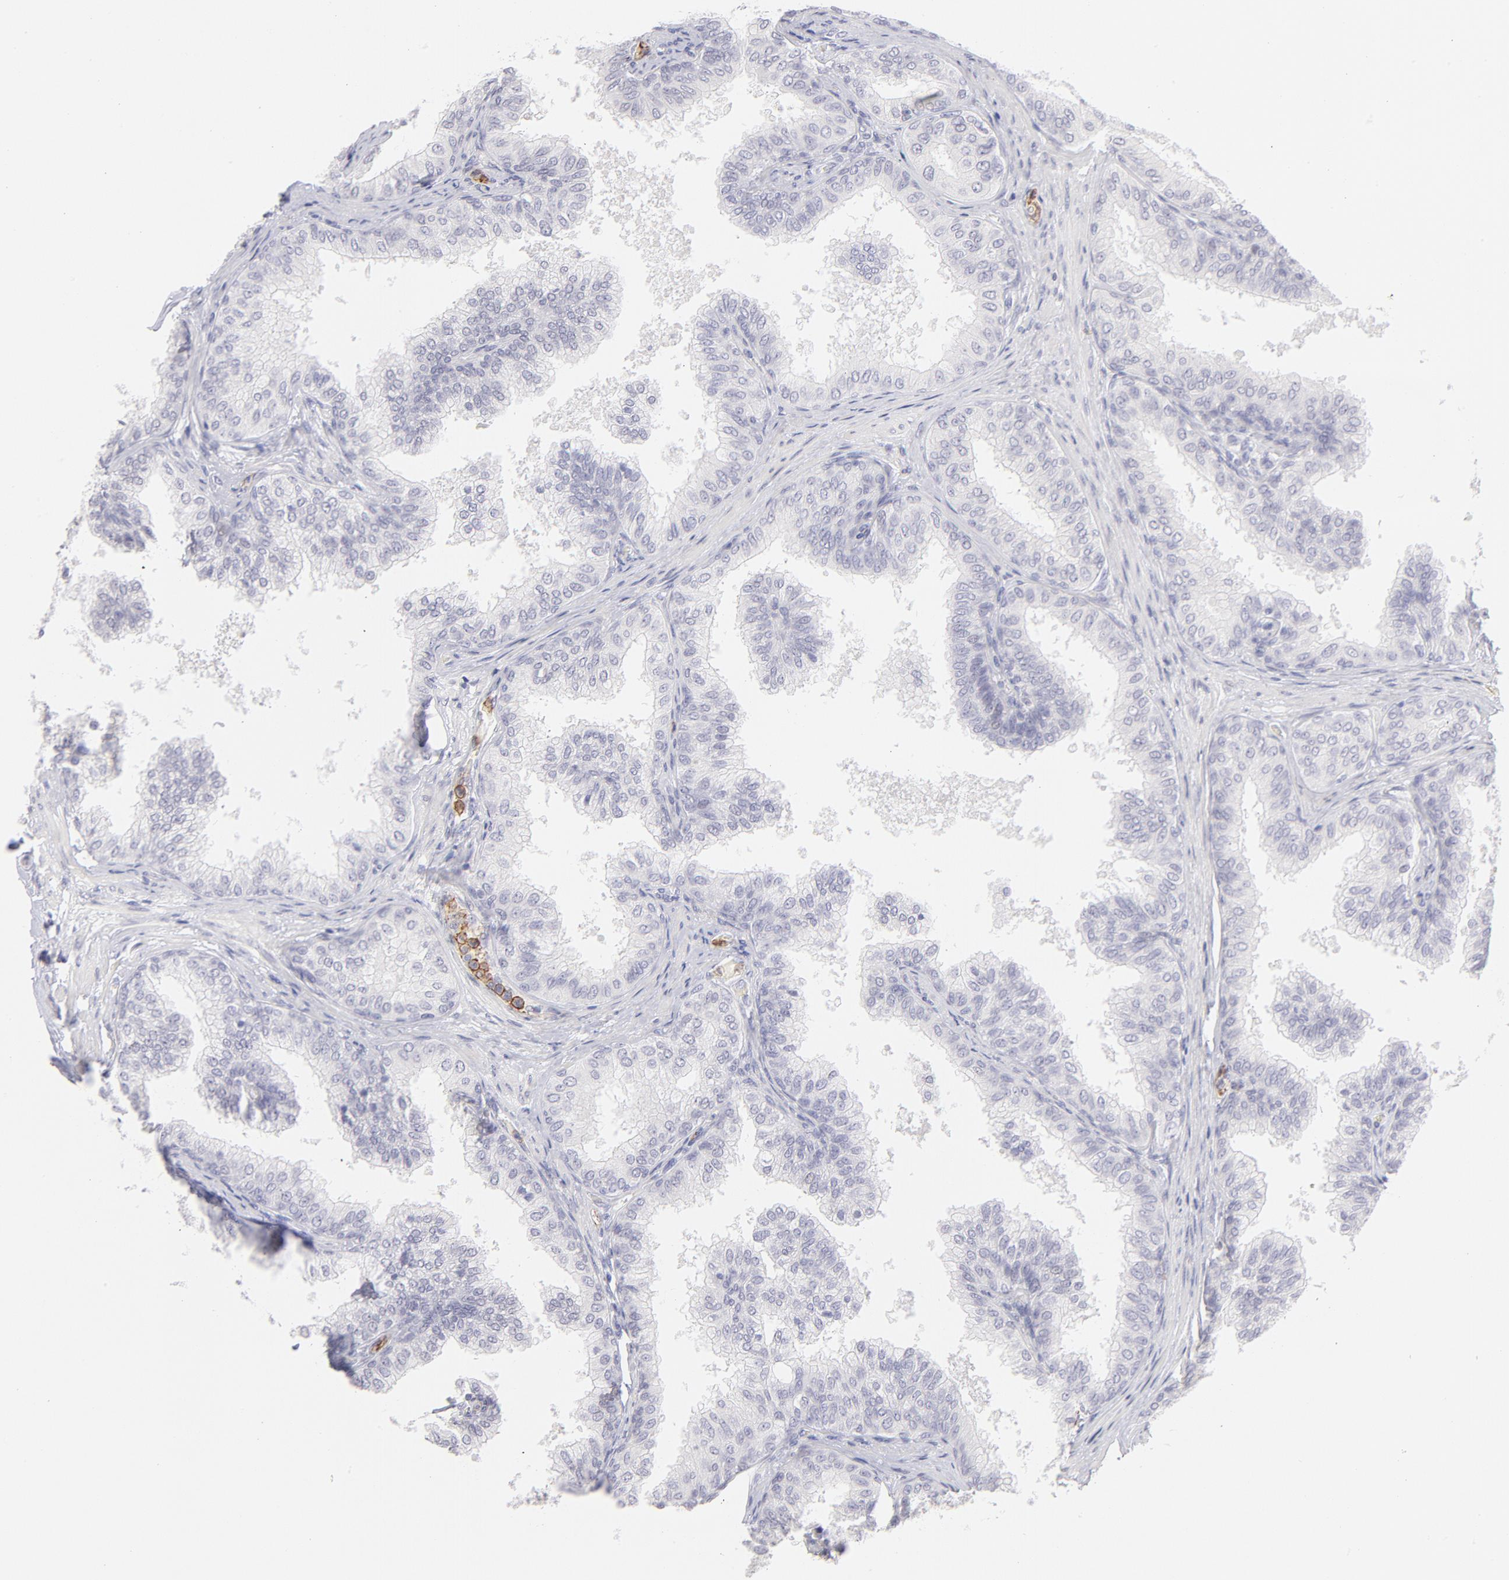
{"staining": {"intensity": "negative", "quantity": "none", "location": "none"}, "tissue": "prostate", "cell_type": "Glandular cells", "image_type": "normal", "snomed": [{"axis": "morphology", "description": "Normal tissue, NOS"}, {"axis": "topography", "description": "Prostate"}], "caption": "High magnification brightfield microscopy of normal prostate stained with DAB (3,3'-diaminobenzidine) (brown) and counterstained with hematoxylin (blue): glandular cells show no significant positivity.", "gene": "LTB4R", "patient": {"sex": "male", "age": 60}}